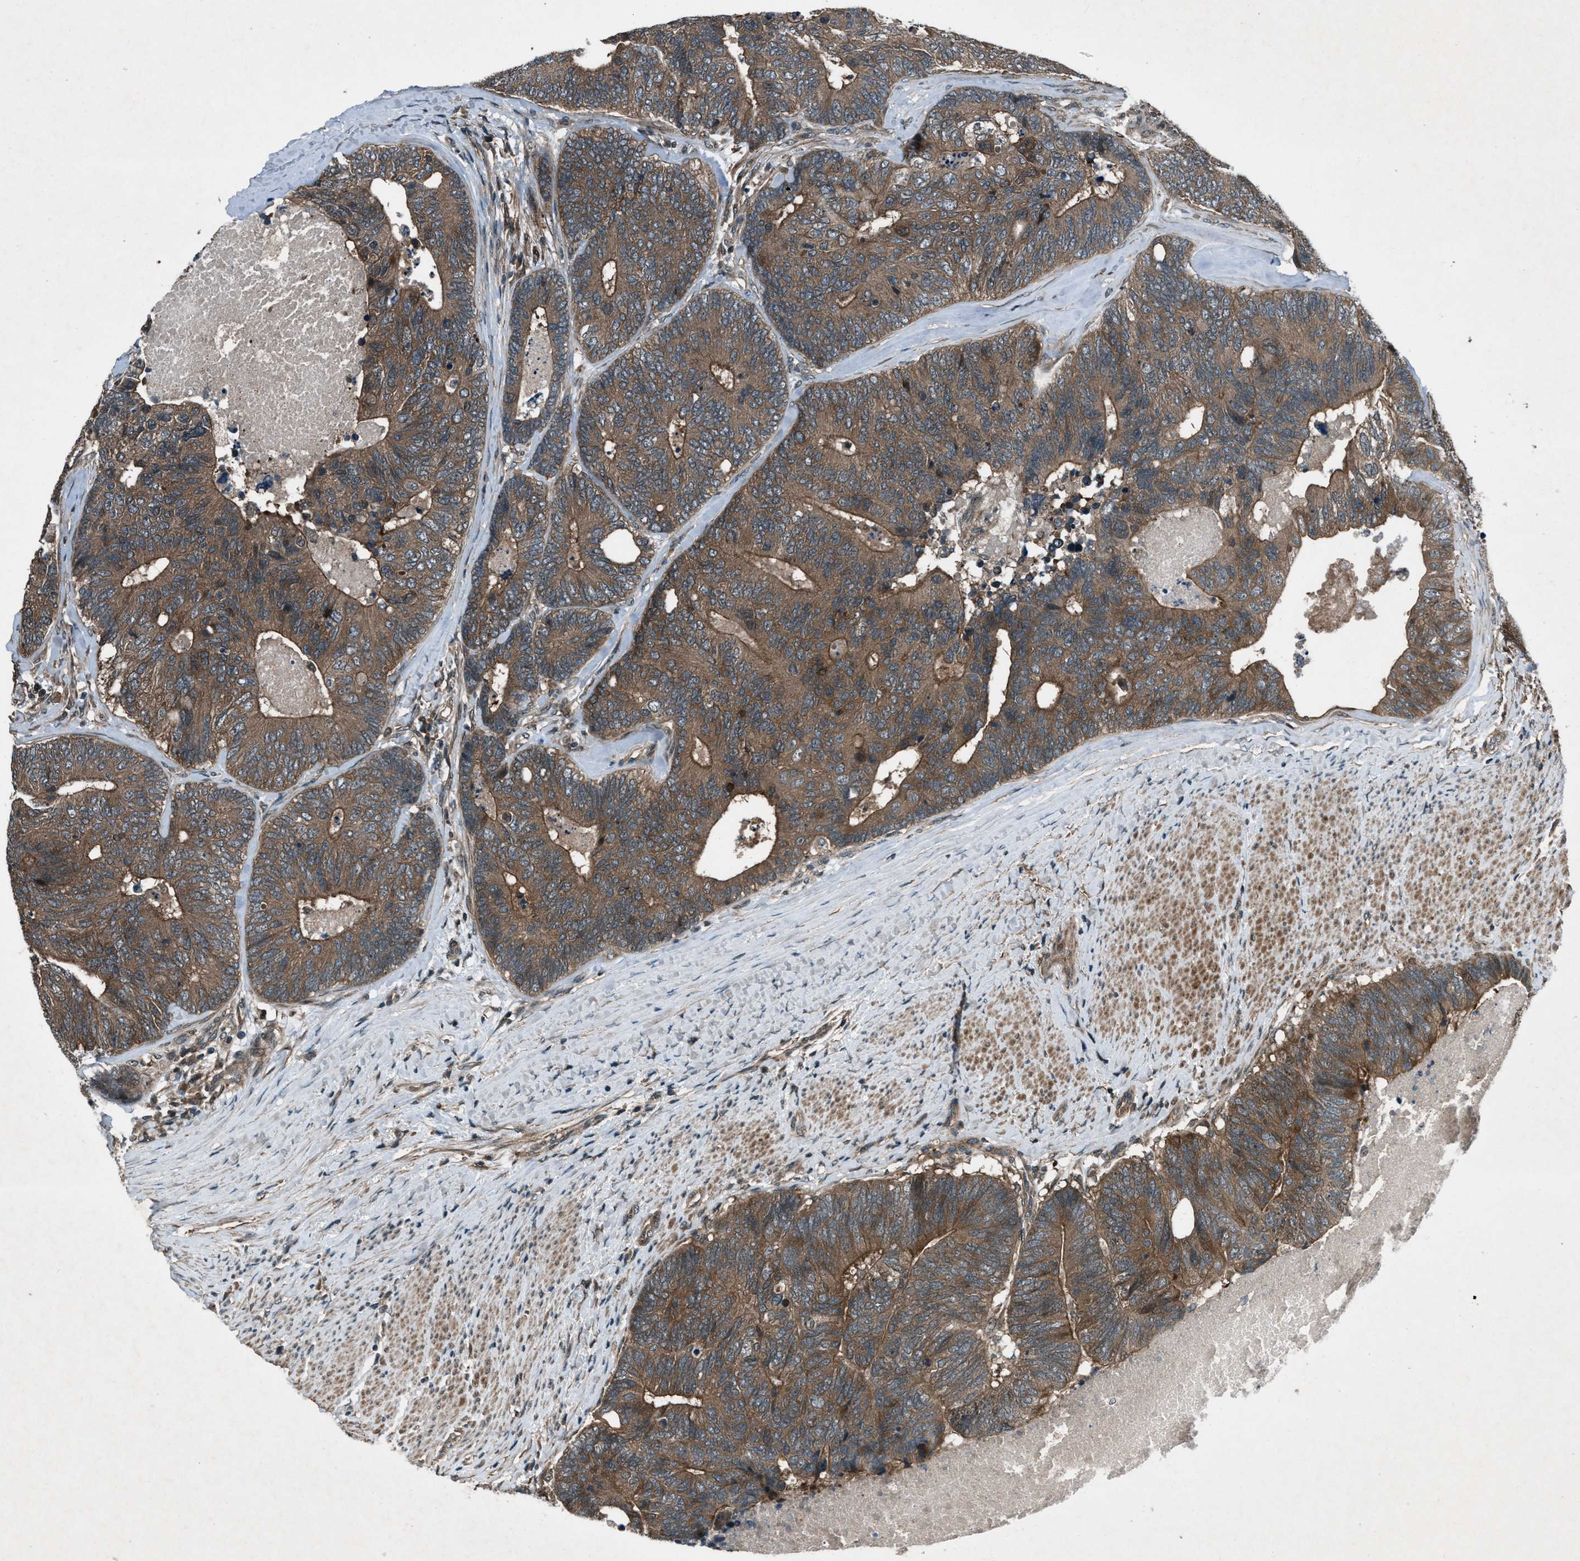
{"staining": {"intensity": "moderate", "quantity": ">75%", "location": "cytoplasmic/membranous"}, "tissue": "colorectal cancer", "cell_type": "Tumor cells", "image_type": "cancer", "snomed": [{"axis": "morphology", "description": "Adenocarcinoma, NOS"}, {"axis": "topography", "description": "Colon"}], "caption": "There is medium levels of moderate cytoplasmic/membranous positivity in tumor cells of colorectal adenocarcinoma, as demonstrated by immunohistochemical staining (brown color).", "gene": "EPSTI1", "patient": {"sex": "female", "age": 67}}